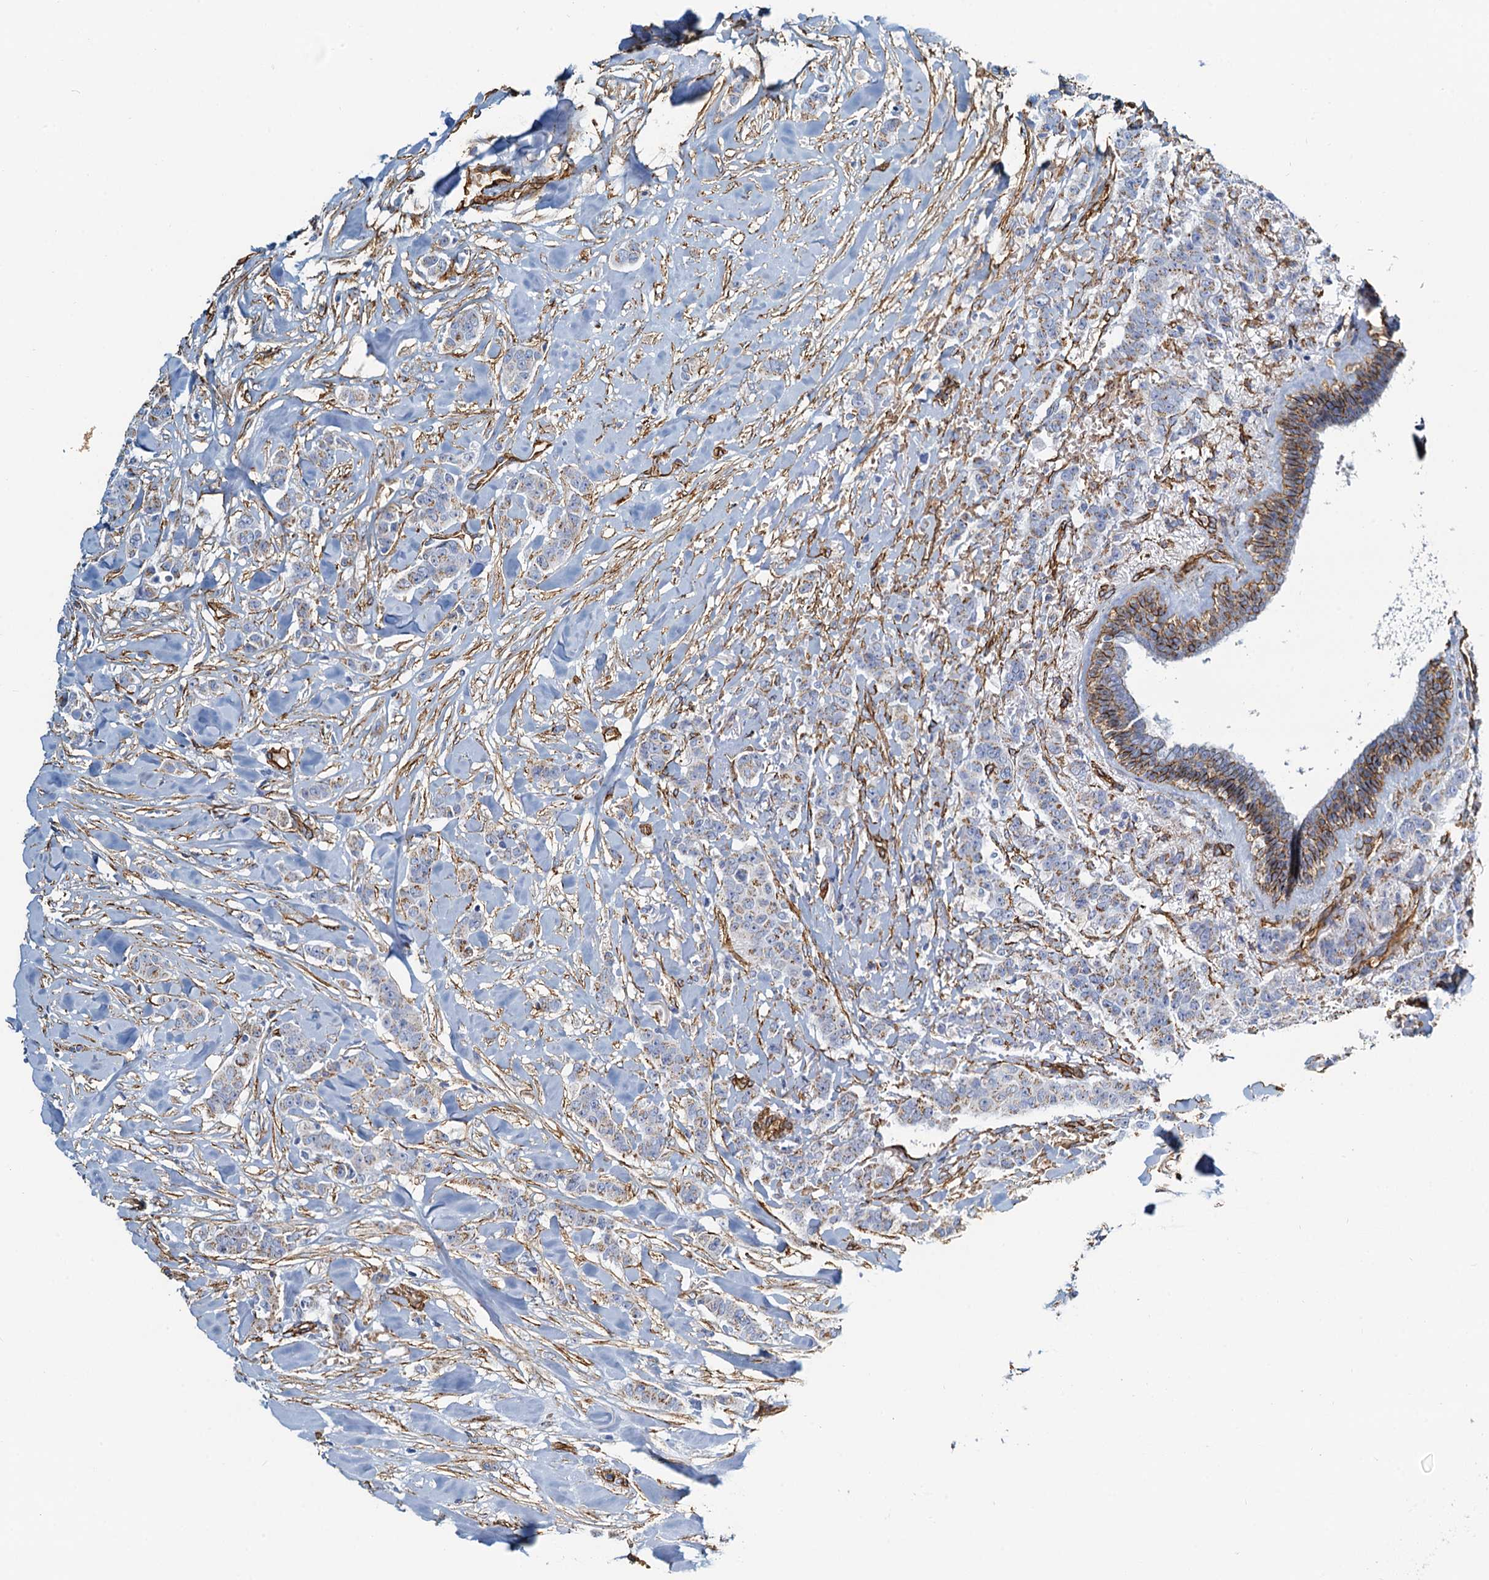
{"staining": {"intensity": "weak", "quantity": "<25%", "location": "cytoplasmic/membranous"}, "tissue": "breast cancer", "cell_type": "Tumor cells", "image_type": "cancer", "snomed": [{"axis": "morphology", "description": "Duct carcinoma"}, {"axis": "topography", "description": "Breast"}], "caption": "High power microscopy photomicrograph of an immunohistochemistry micrograph of invasive ductal carcinoma (breast), revealing no significant expression in tumor cells.", "gene": "DGKG", "patient": {"sex": "female", "age": 40}}